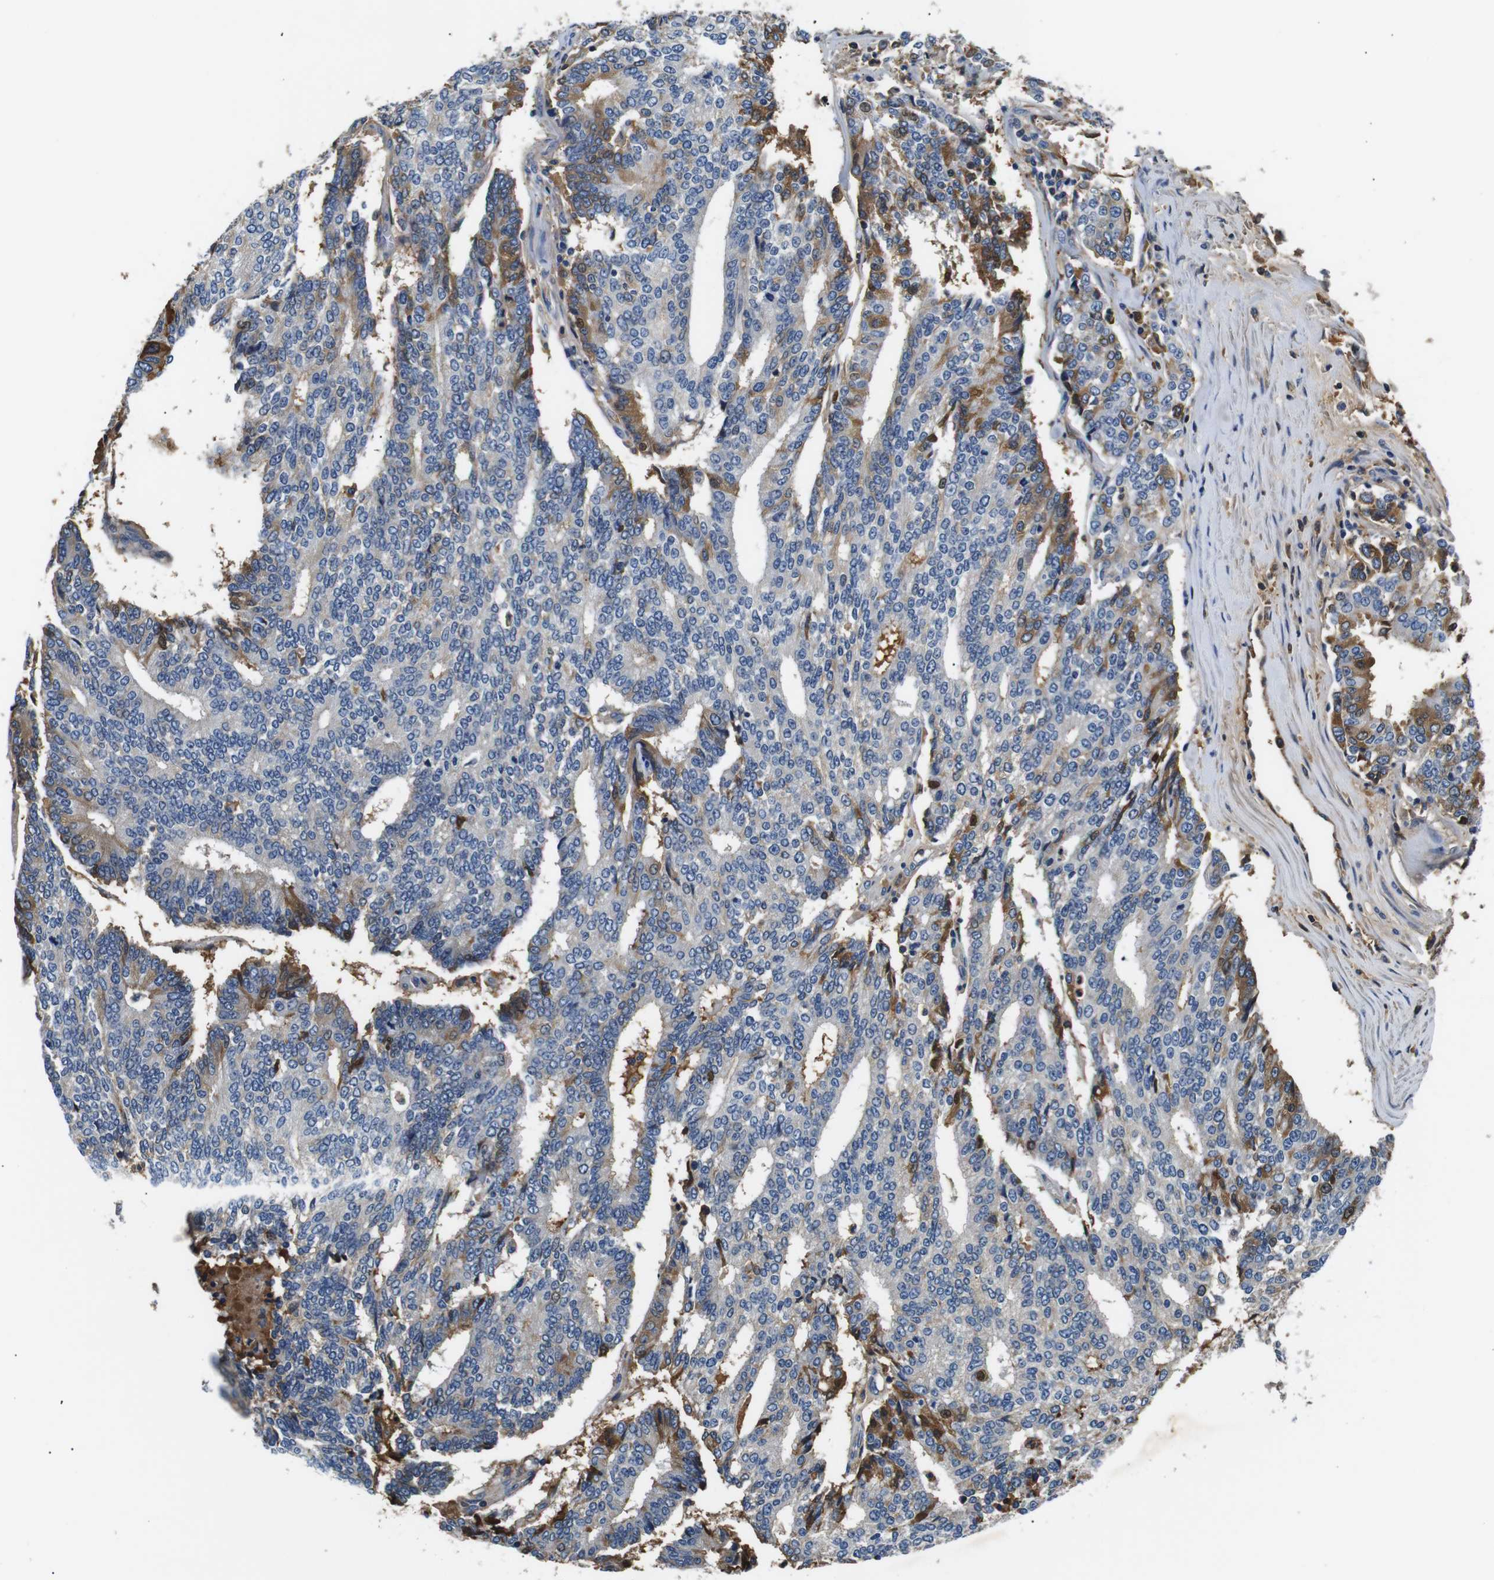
{"staining": {"intensity": "moderate", "quantity": "<25%", "location": "cytoplasmic/membranous"}, "tissue": "prostate cancer", "cell_type": "Tumor cells", "image_type": "cancer", "snomed": [{"axis": "morphology", "description": "Normal tissue, NOS"}, {"axis": "morphology", "description": "Adenocarcinoma, High grade"}, {"axis": "topography", "description": "Prostate"}, {"axis": "topography", "description": "Seminal veicle"}], "caption": "The photomicrograph displays immunohistochemical staining of prostate adenocarcinoma (high-grade). There is moderate cytoplasmic/membranous positivity is identified in approximately <25% of tumor cells.", "gene": "LHCGR", "patient": {"sex": "male", "age": 55}}